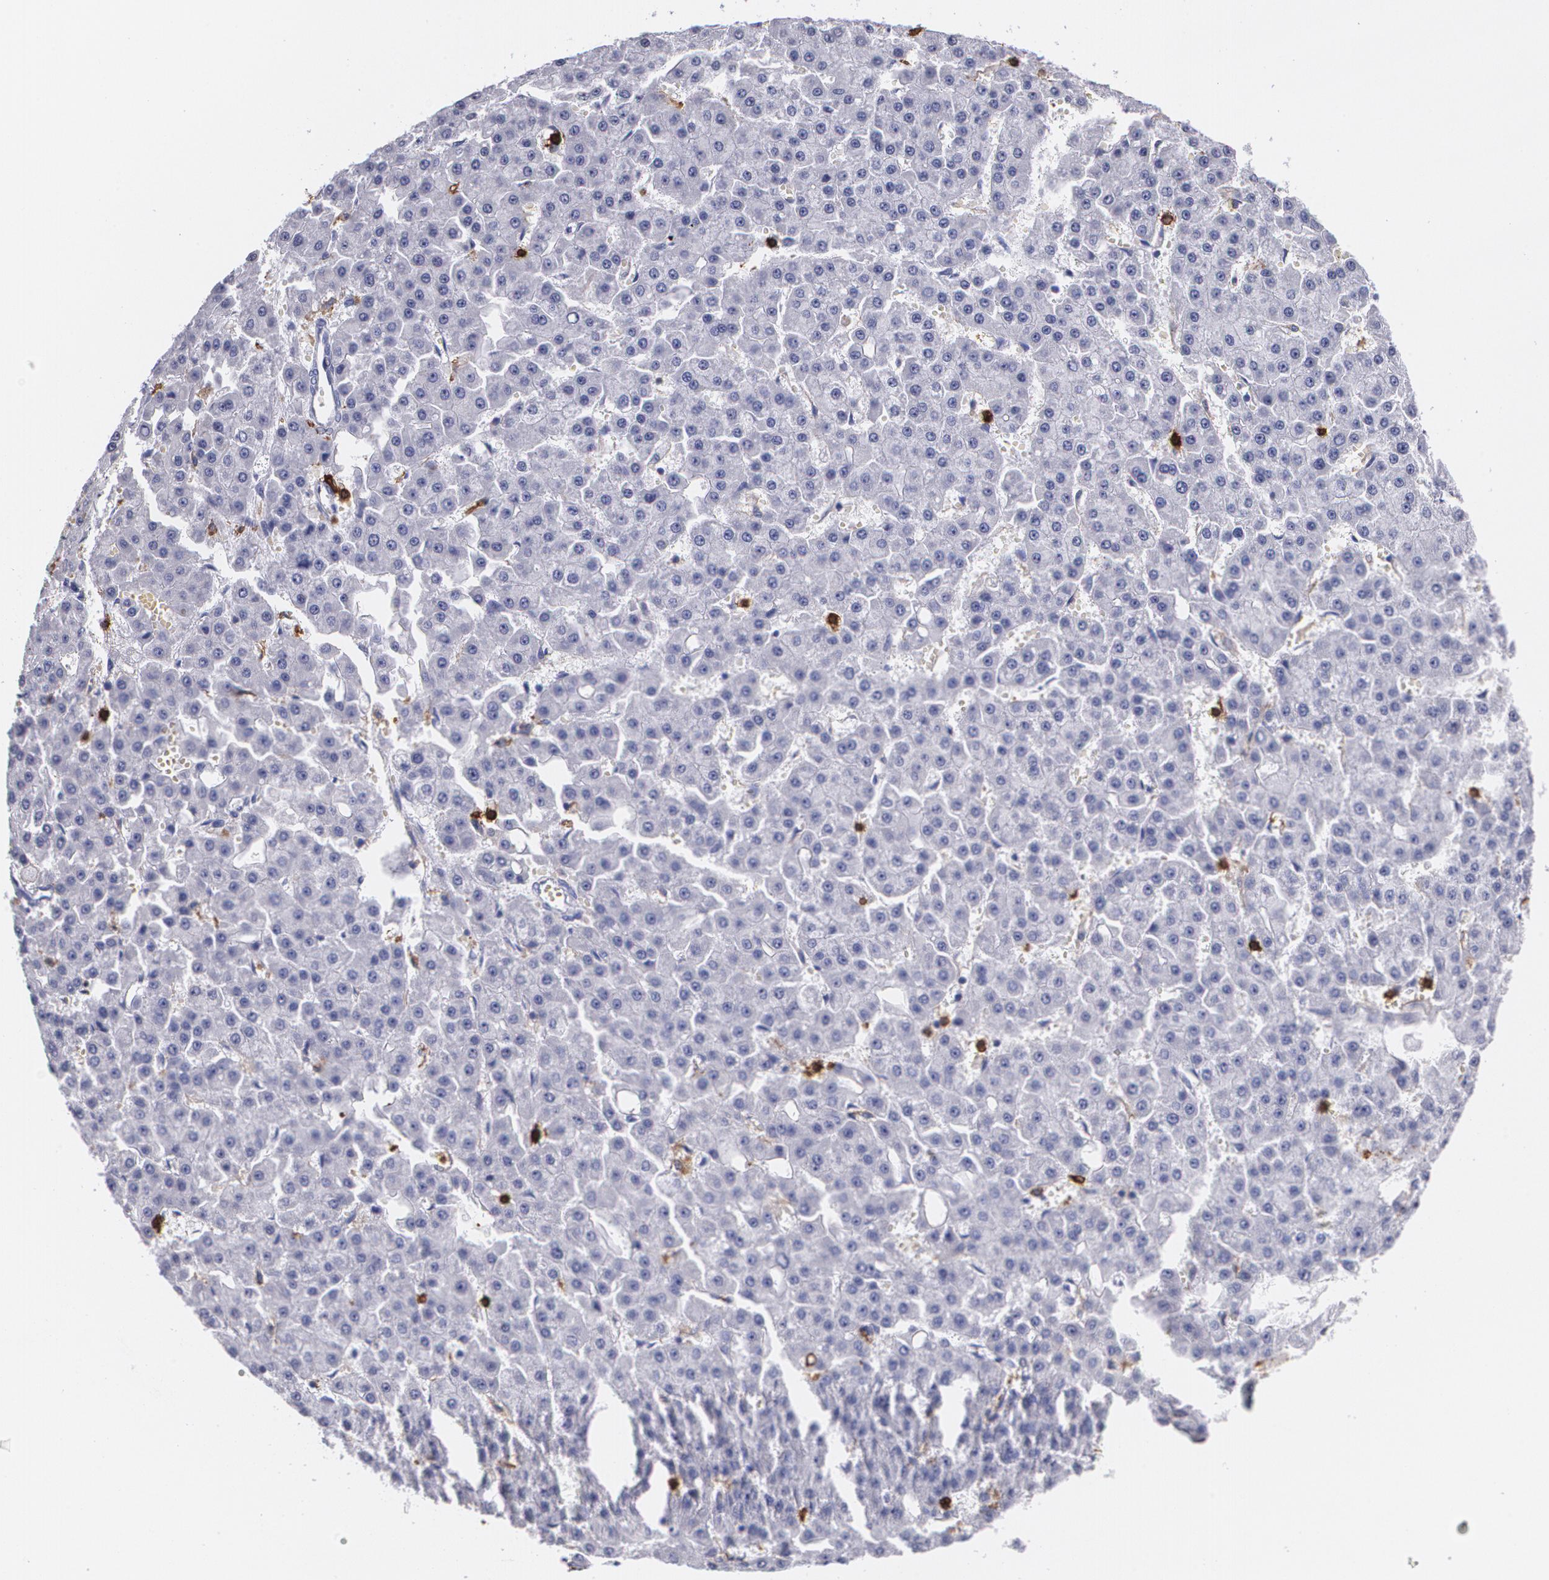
{"staining": {"intensity": "negative", "quantity": "none", "location": "none"}, "tissue": "liver cancer", "cell_type": "Tumor cells", "image_type": "cancer", "snomed": [{"axis": "morphology", "description": "Carcinoma, Hepatocellular, NOS"}, {"axis": "topography", "description": "Liver"}], "caption": "Protein analysis of hepatocellular carcinoma (liver) exhibits no significant staining in tumor cells. (Immunohistochemistry (ihc), brightfield microscopy, high magnification).", "gene": "PTPRC", "patient": {"sex": "male", "age": 47}}